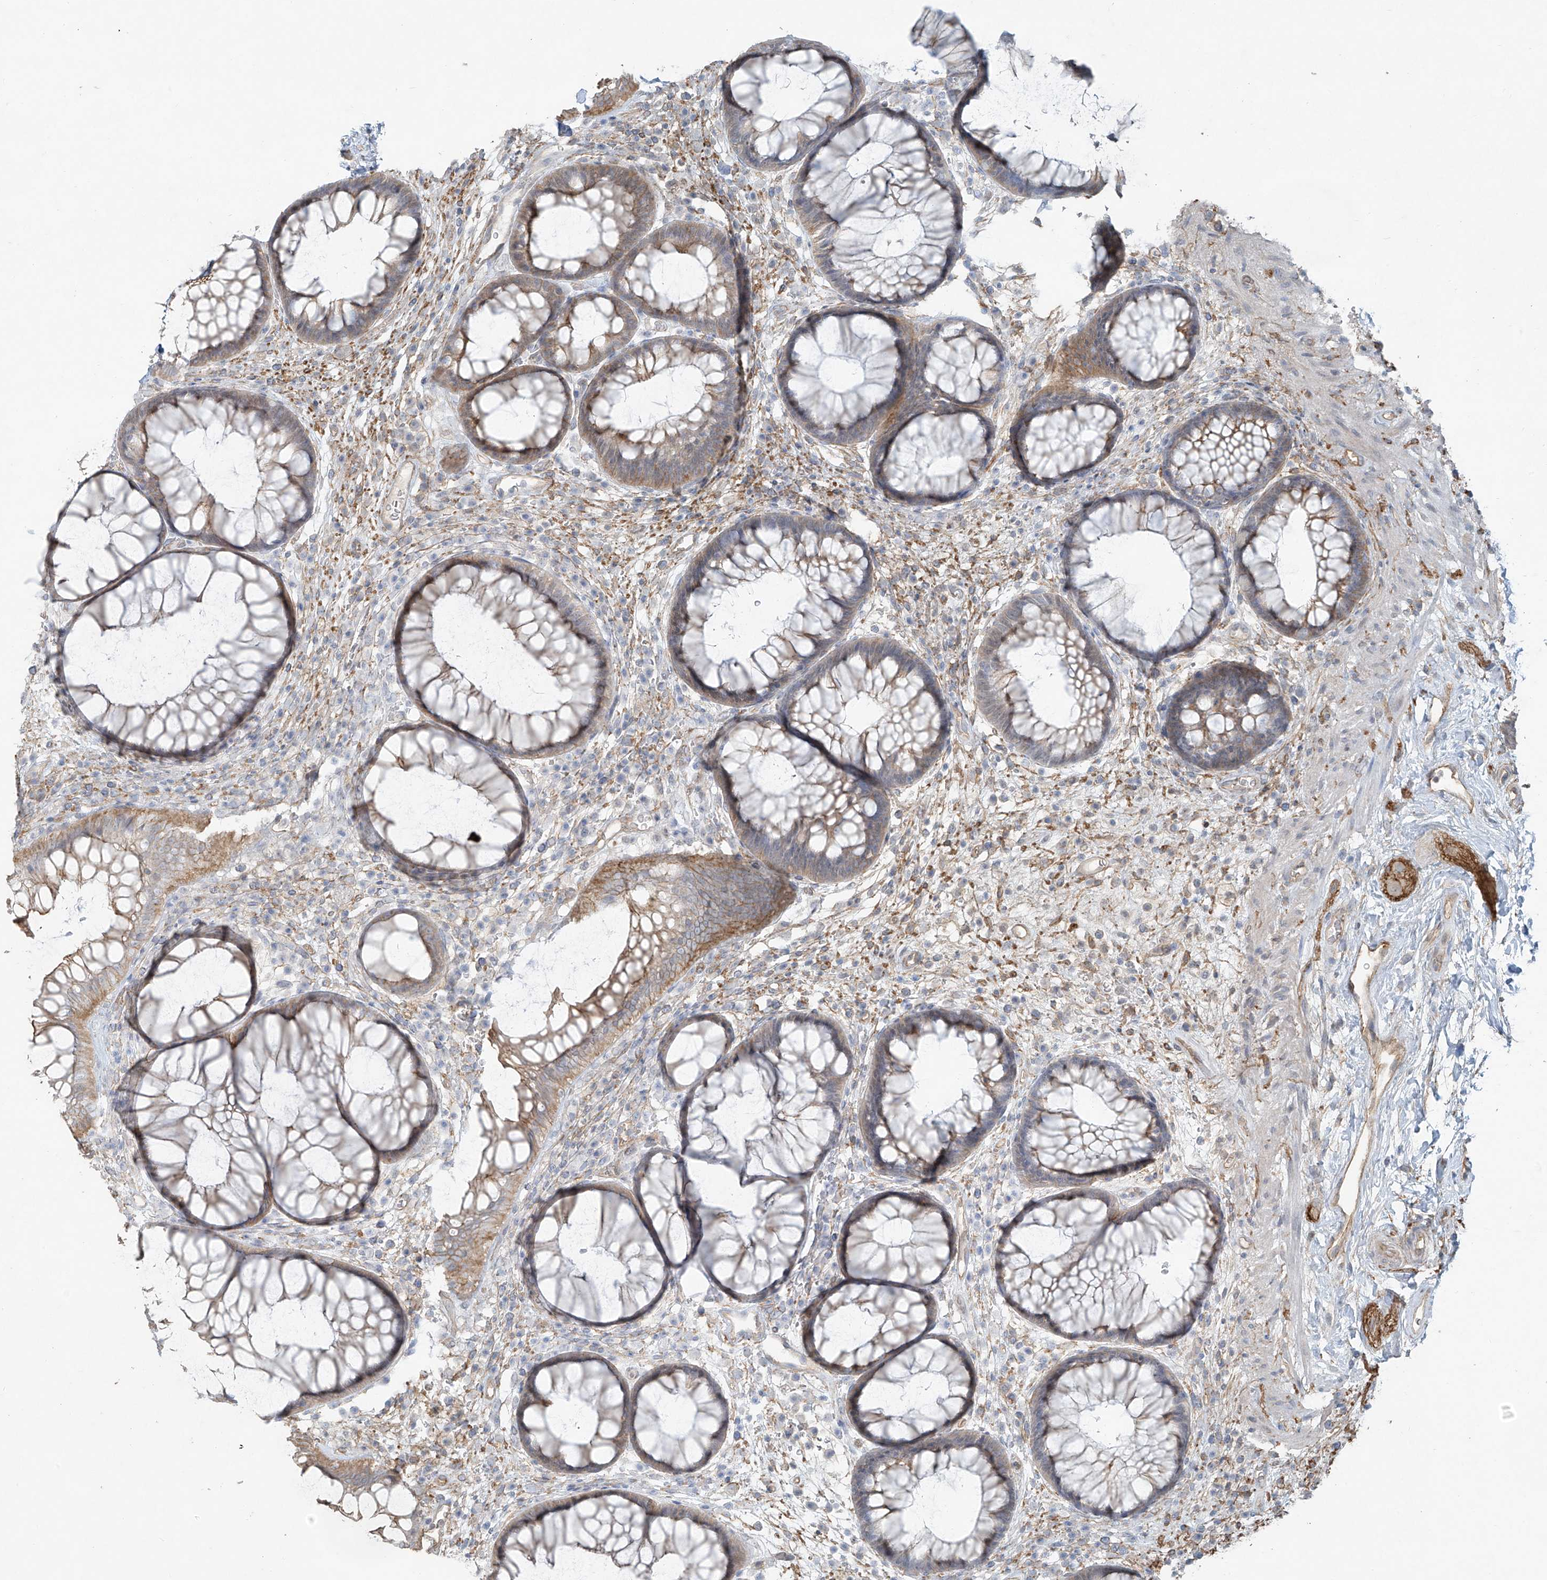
{"staining": {"intensity": "moderate", "quantity": "25%-75%", "location": "cytoplasmic/membranous"}, "tissue": "rectum", "cell_type": "Glandular cells", "image_type": "normal", "snomed": [{"axis": "morphology", "description": "Normal tissue, NOS"}, {"axis": "topography", "description": "Rectum"}], "caption": "The histopathology image demonstrates immunohistochemical staining of unremarkable rectum. There is moderate cytoplasmic/membranous positivity is seen in about 25%-75% of glandular cells. The protein of interest is stained brown, and the nuclei are stained in blue (DAB IHC with brightfield microscopy, high magnification).", "gene": "TUBE1", "patient": {"sex": "male", "age": 51}}